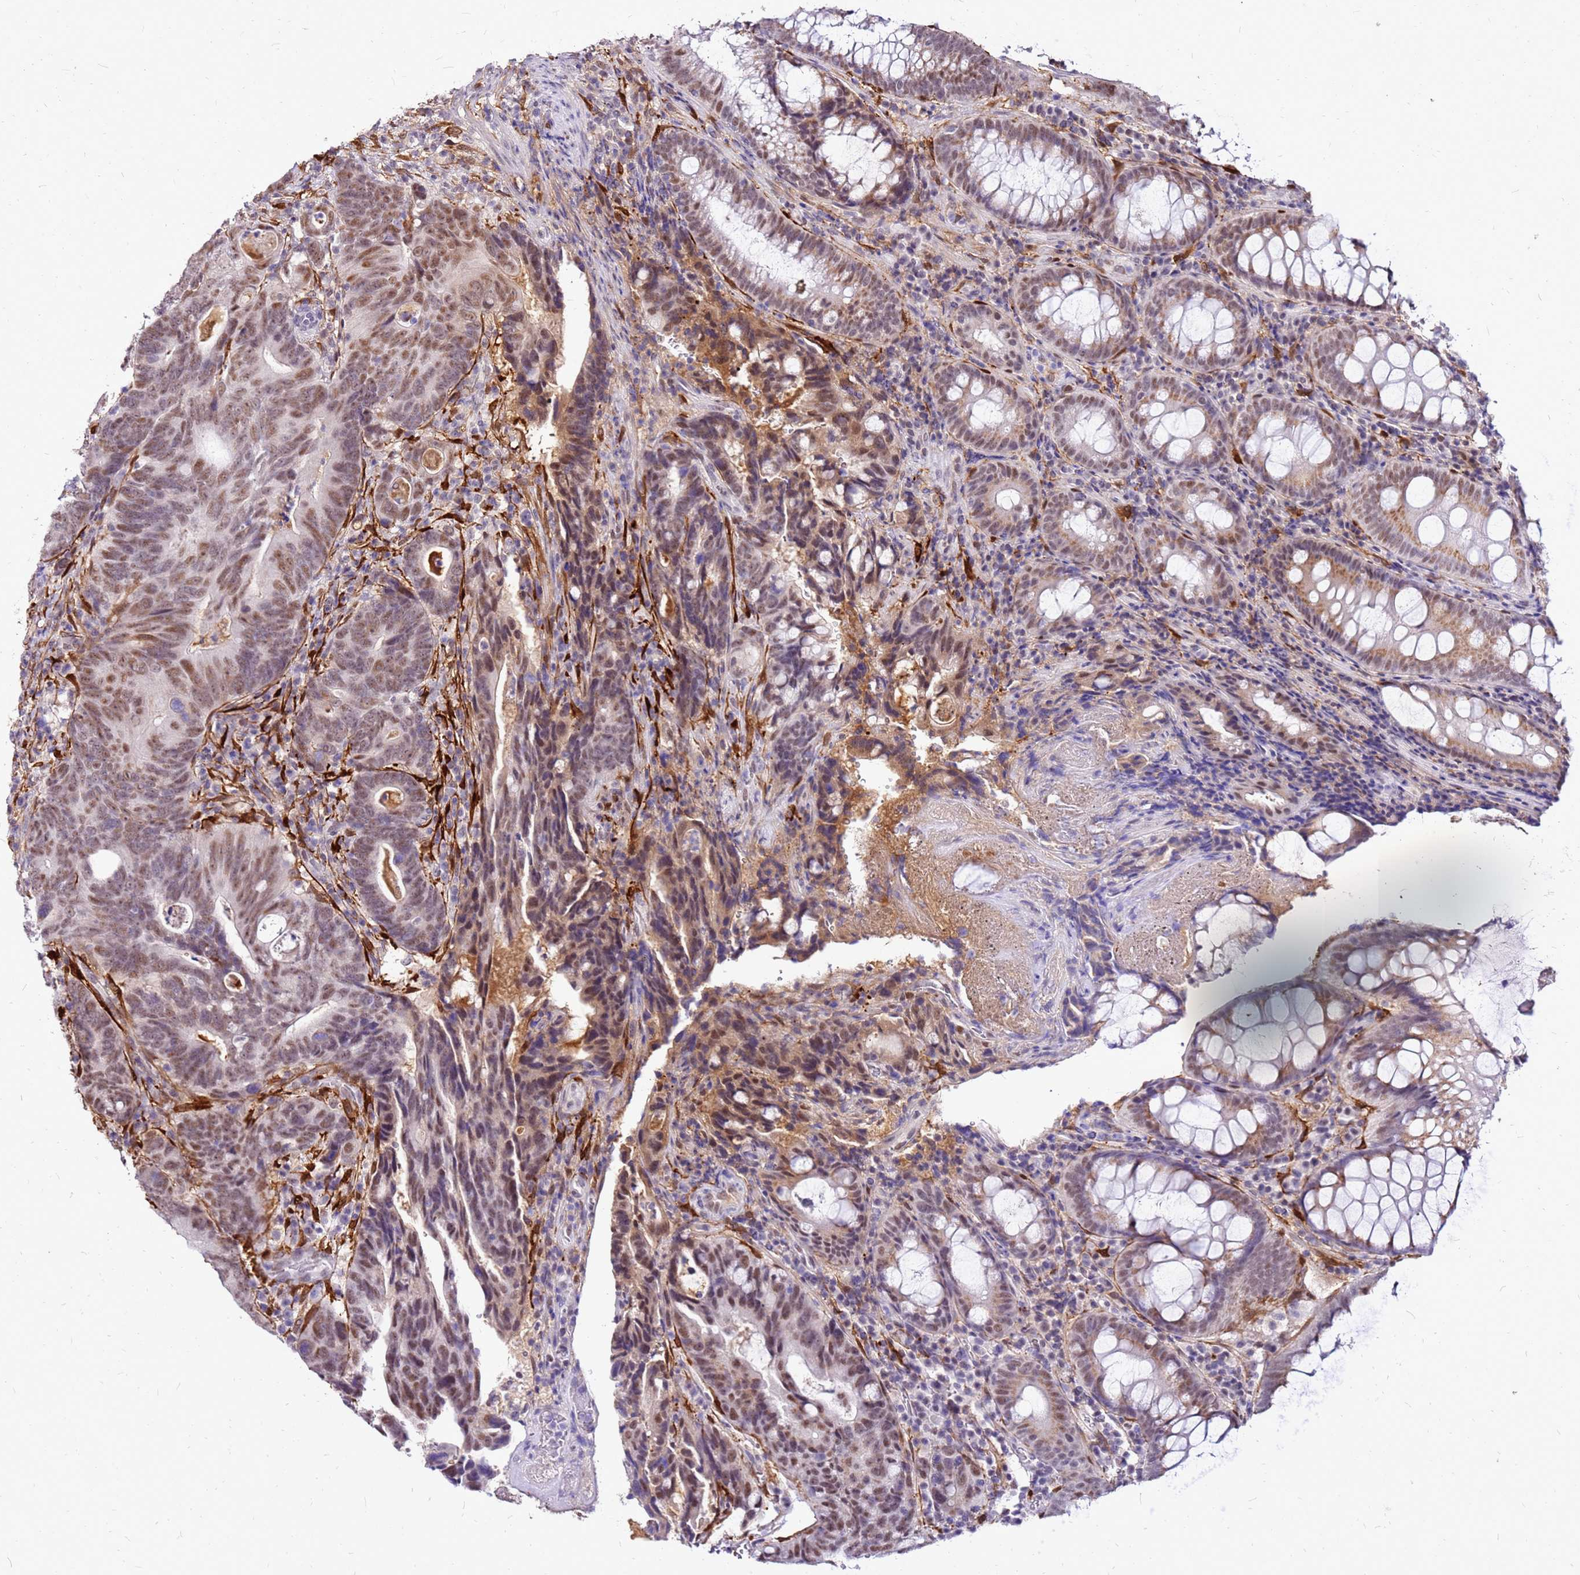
{"staining": {"intensity": "moderate", "quantity": ">75%", "location": "nuclear"}, "tissue": "colorectal cancer", "cell_type": "Tumor cells", "image_type": "cancer", "snomed": [{"axis": "morphology", "description": "Adenocarcinoma, NOS"}, {"axis": "topography", "description": "Colon"}], "caption": "A medium amount of moderate nuclear expression is present in about >75% of tumor cells in colorectal cancer (adenocarcinoma) tissue.", "gene": "ALDH1A3", "patient": {"sex": "female", "age": 82}}